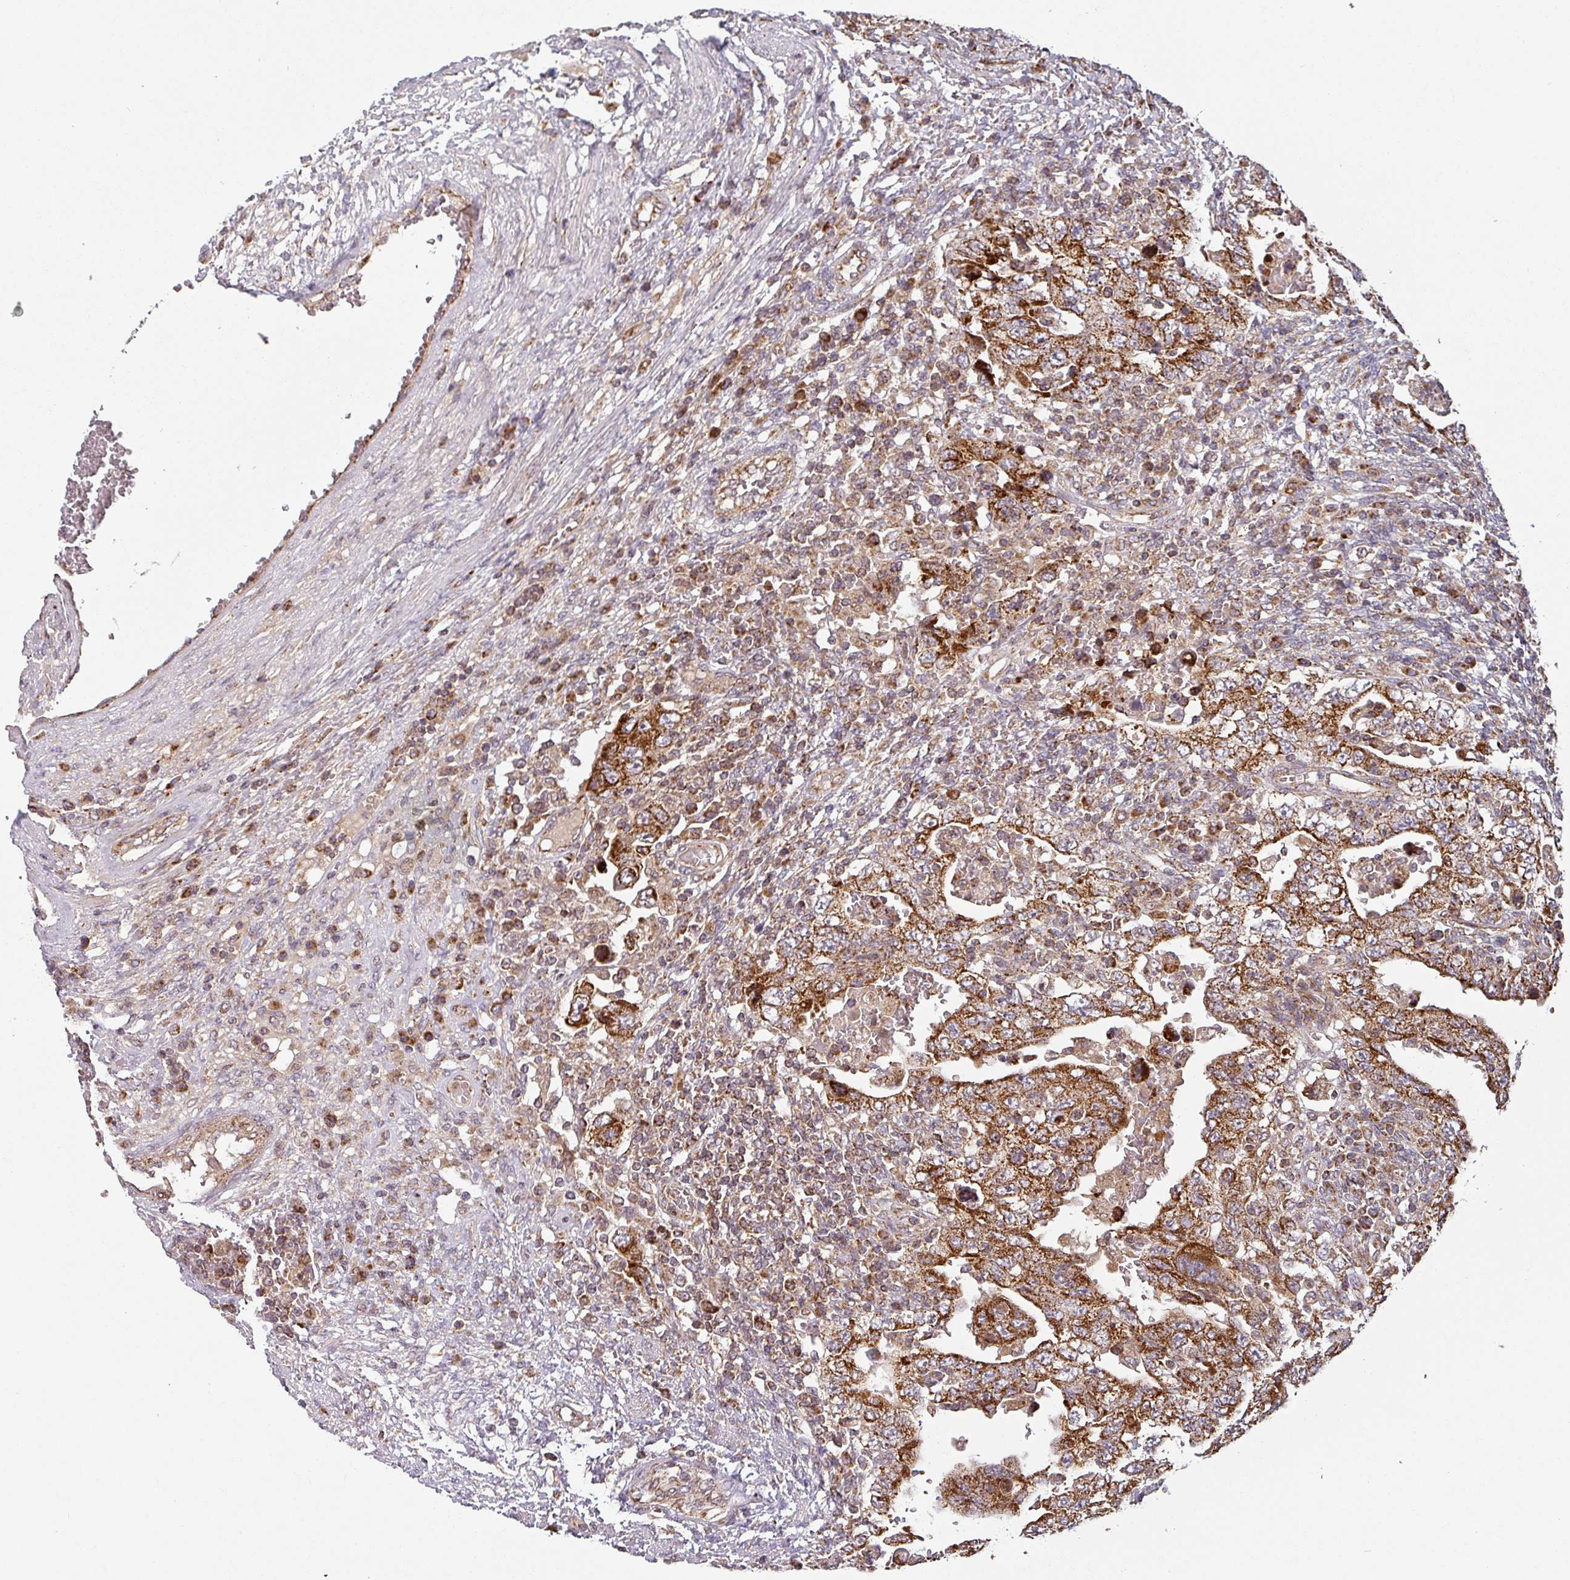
{"staining": {"intensity": "strong", "quantity": ">75%", "location": "cytoplasmic/membranous"}, "tissue": "testis cancer", "cell_type": "Tumor cells", "image_type": "cancer", "snomed": [{"axis": "morphology", "description": "Carcinoma, Embryonal, NOS"}, {"axis": "topography", "description": "Testis"}], "caption": "Protein expression by IHC demonstrates strong cytoplasmic/membranous staining in approximately >75% of tumor cells in embryonal carcinoma (testis). Immunohistochemistry (ihc) stains the protein of interest in brown and the nuclei are stained blue.", "gene": "MRPS16", "patient": {"sex": "male", "age": 26}}